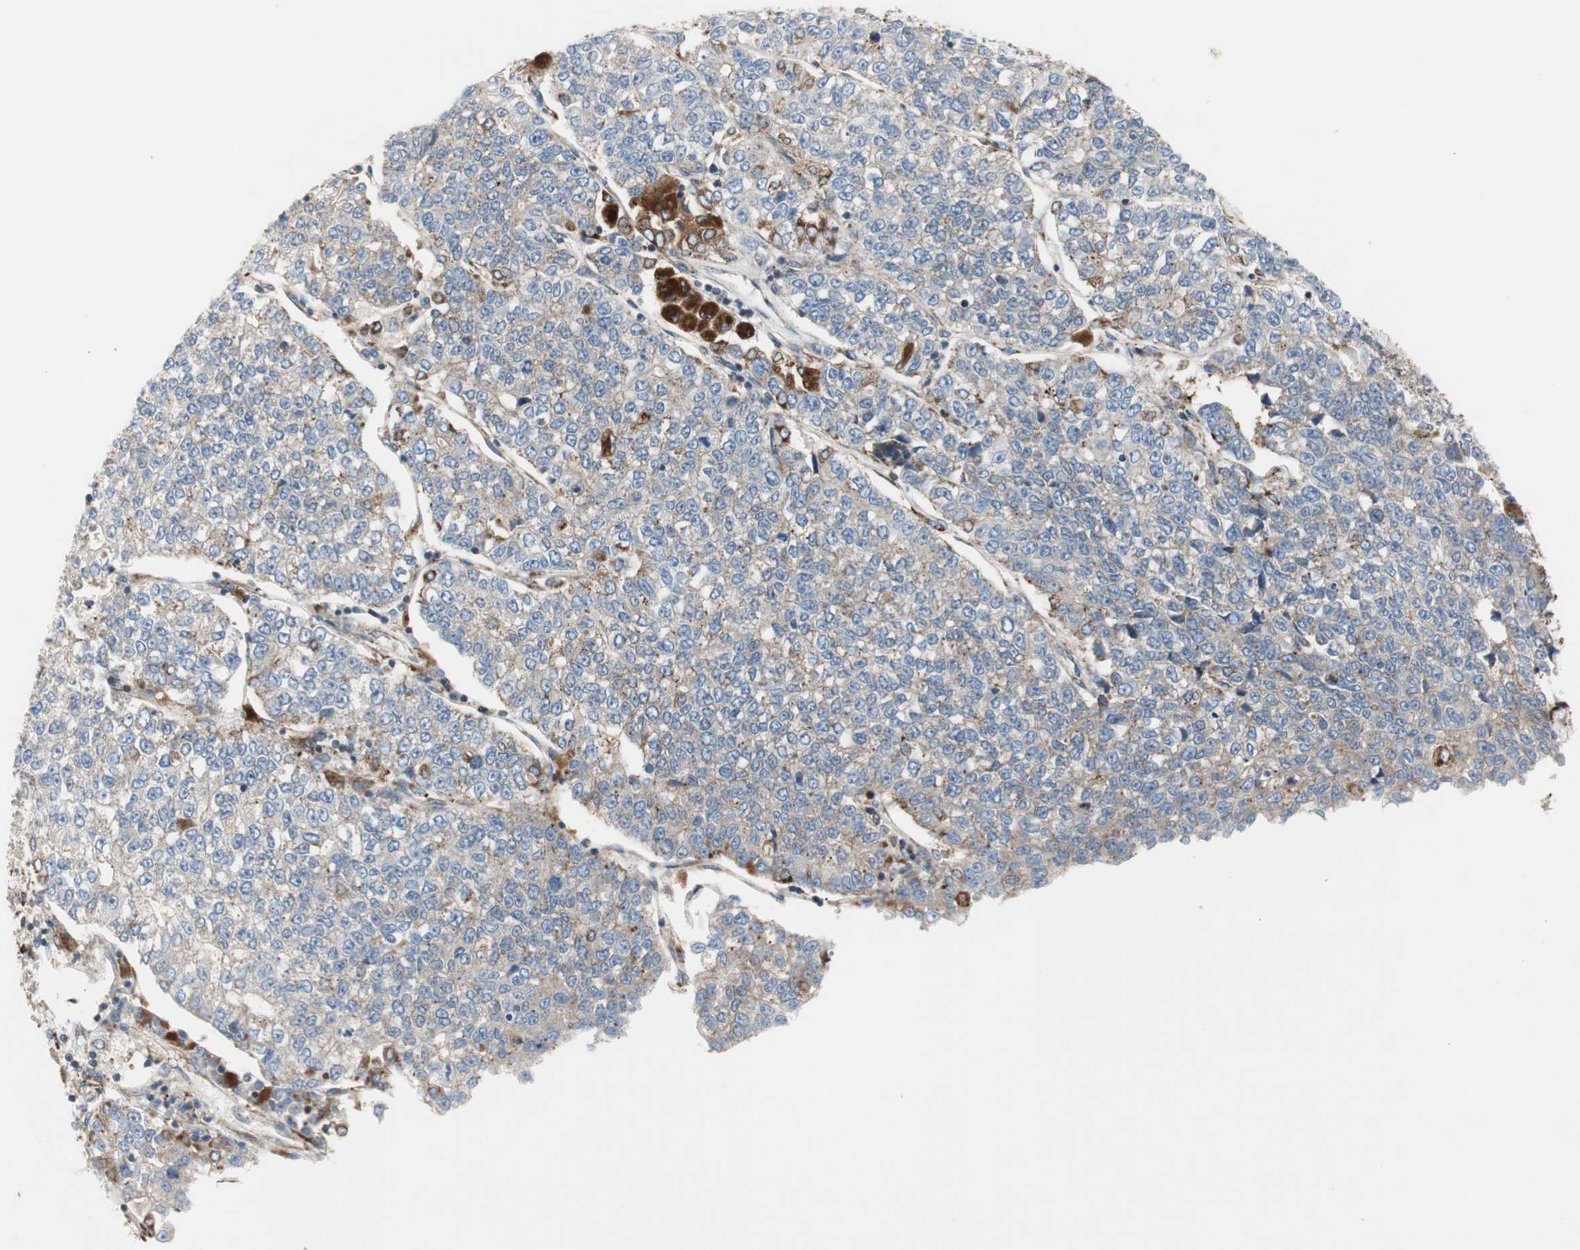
{"staining": {"intensity": "weak", "quantity": ">75%", "location": "cytoplasmic/membranous"}, "tissue": "lung cancer", "cell_type": "Tumor cells", "image_type": "cancer", "snomed": [{"axis": "morphology", "description": "Adenocarcinoma, NOS"}, {"axis": "topography", "description": "Lung"}], "caption": "DAB (3,3'-diaminobenzidine) immunohistochemical staining of lung cancer (adenocarcinoma) exhibits weak cytoplasmic/membranous protein expression in about >75% of tumor cells. Nuclei are stained in blue.", "gene": "H6PD", "patient": {"sex": "male", "age": 49}}